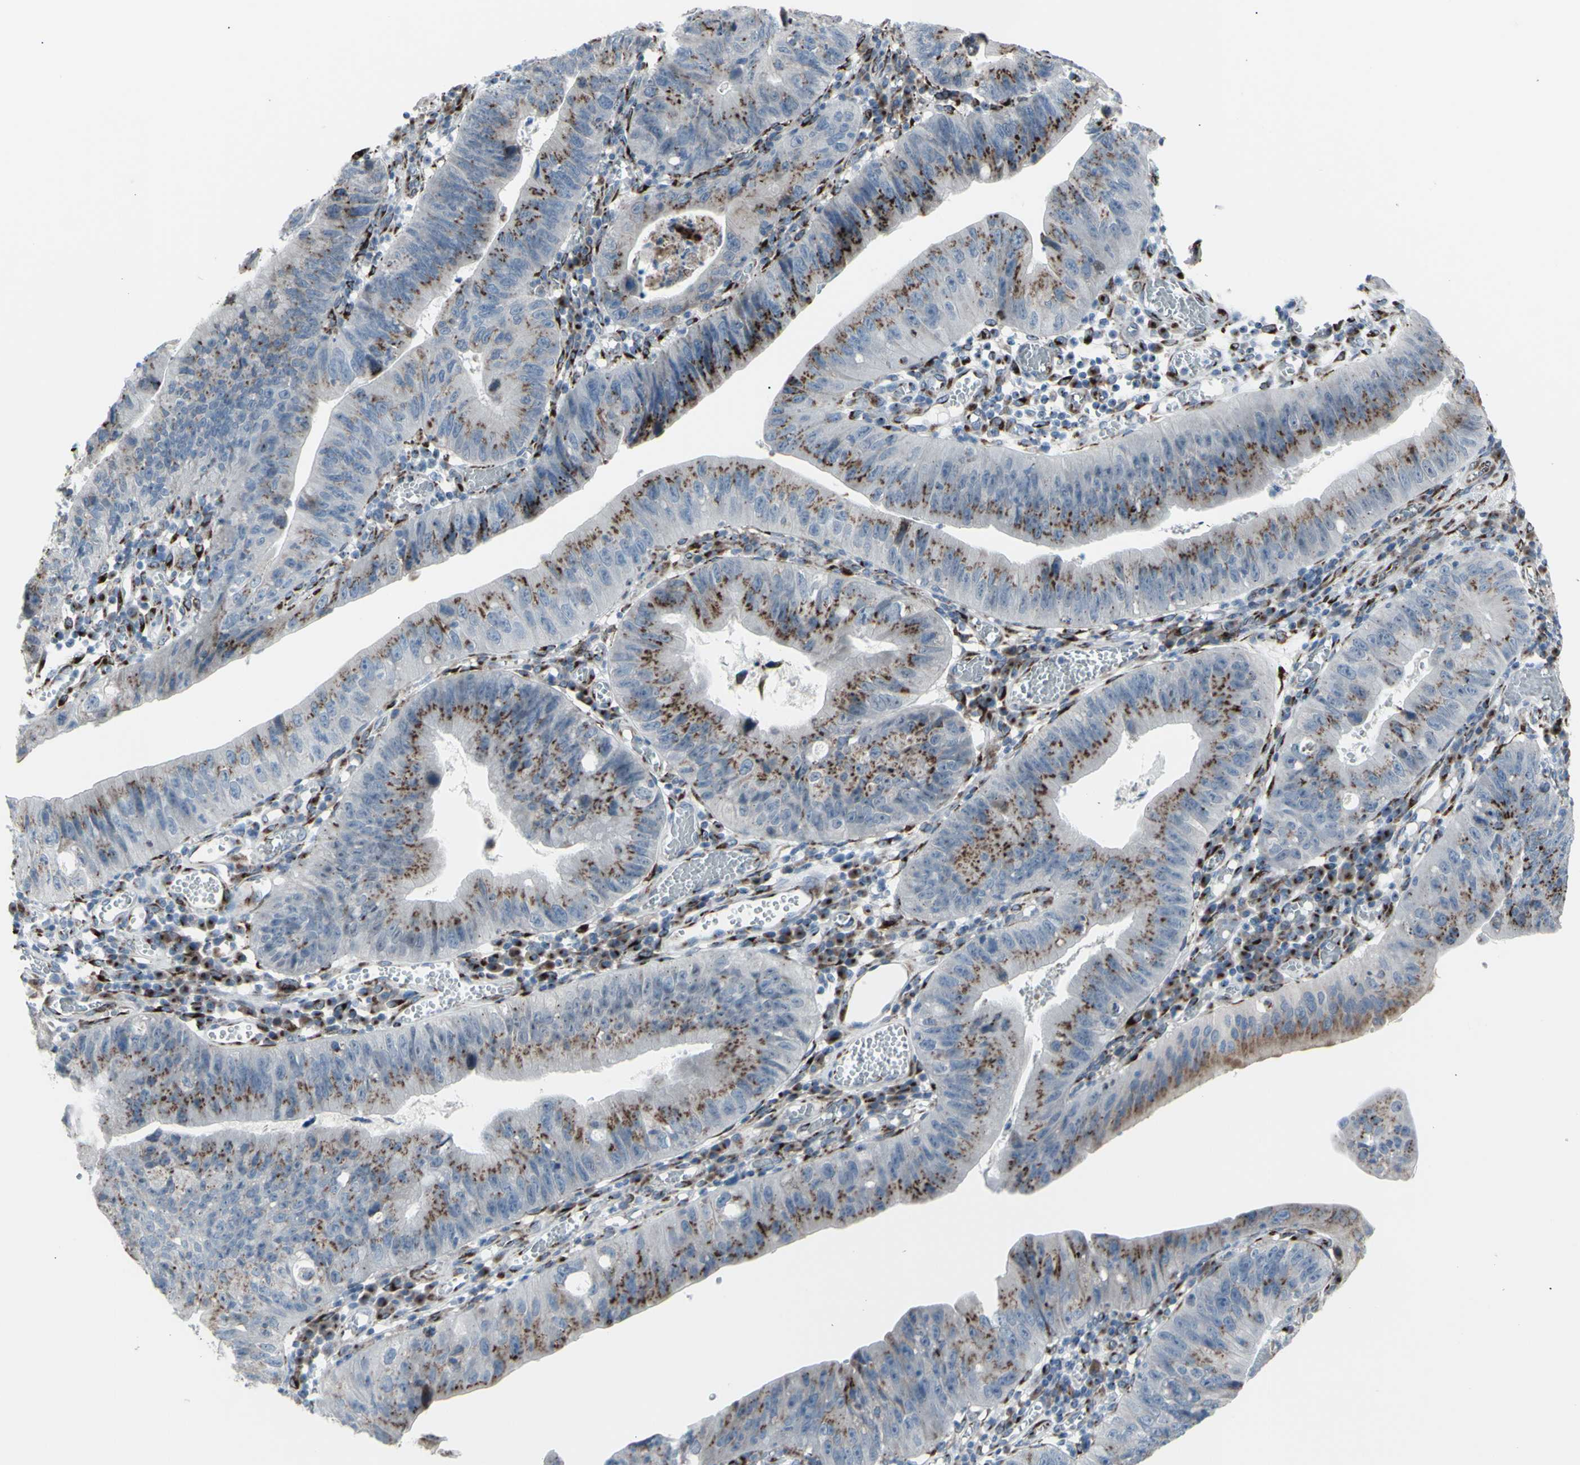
{"staining": {"intensity": "moderate", "quantity": "25%-75%", "location": "cytoplasmic/membranous"}, "tissue": "stomach cancer", "cell_type": "Tumor cells", "image_type": "cancer", "snomed": [{"axis": "morphology", "description": "Adenocarcinoma, NOS"}, {"axis": "topography", "description": "Stomach"}], "caption": "Protein staining by immunohistochemistry displays moderate cytoplasmic/membranous expression in about 25%-75% of tumor cells in stomach cancer.", "gene": "GLG1", "patient": {"sex": "male", "age": 59}}